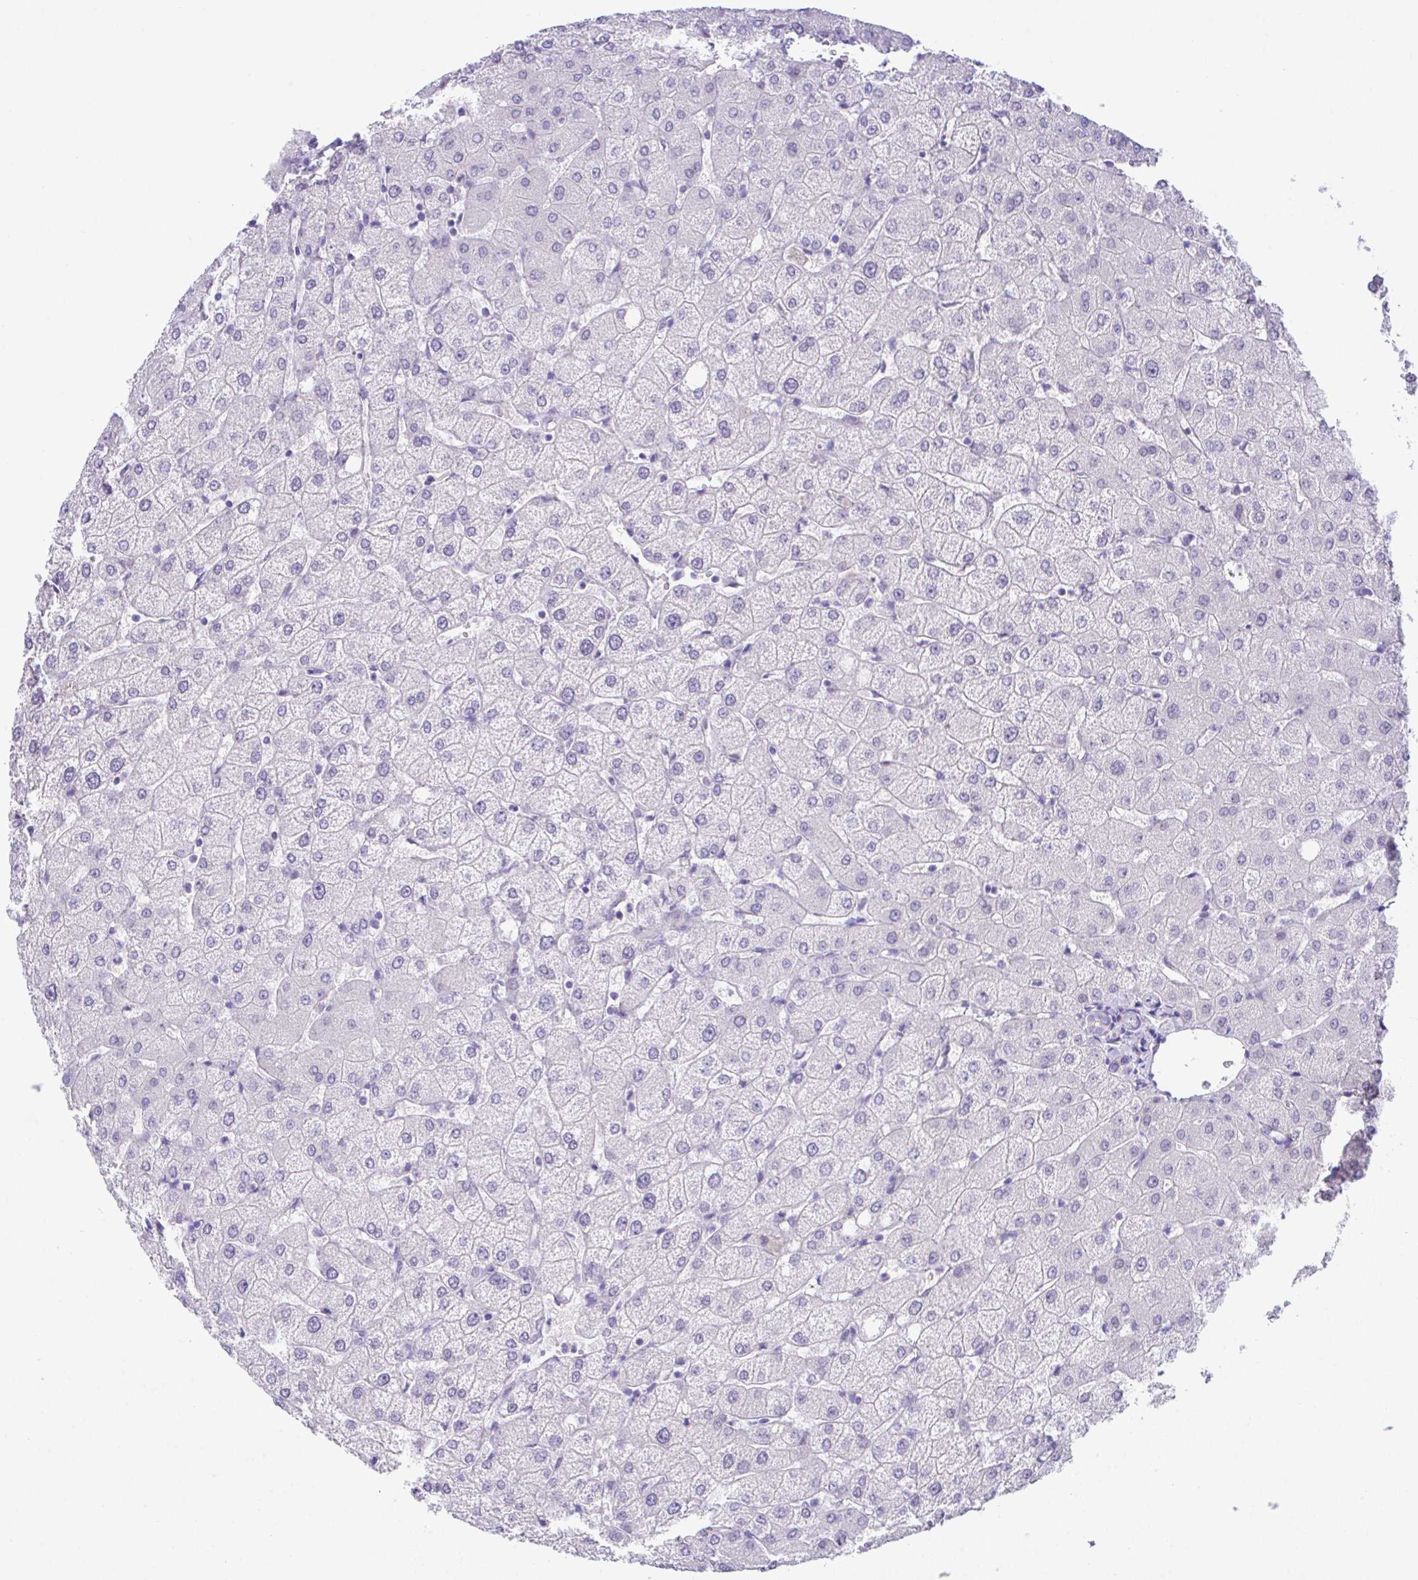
{"staining": {"intensity": "negative", "quantity": "none", "location": "none"}, "tissue": "liver", "cell_type": "Cholangiocytes", "image_type": "normal", "snomed": [{"axis": "morphology", "description": "Normal tissue, NOS"}, {"axis": "topography", "description": "Liver"}], "caption": "IHC image of unremarkable liver: liver stained with DAB shows no significant protein staining in cholangiocytes.", "gene": "HOXB4", "patient": {"sex": "female", "age": 54}}